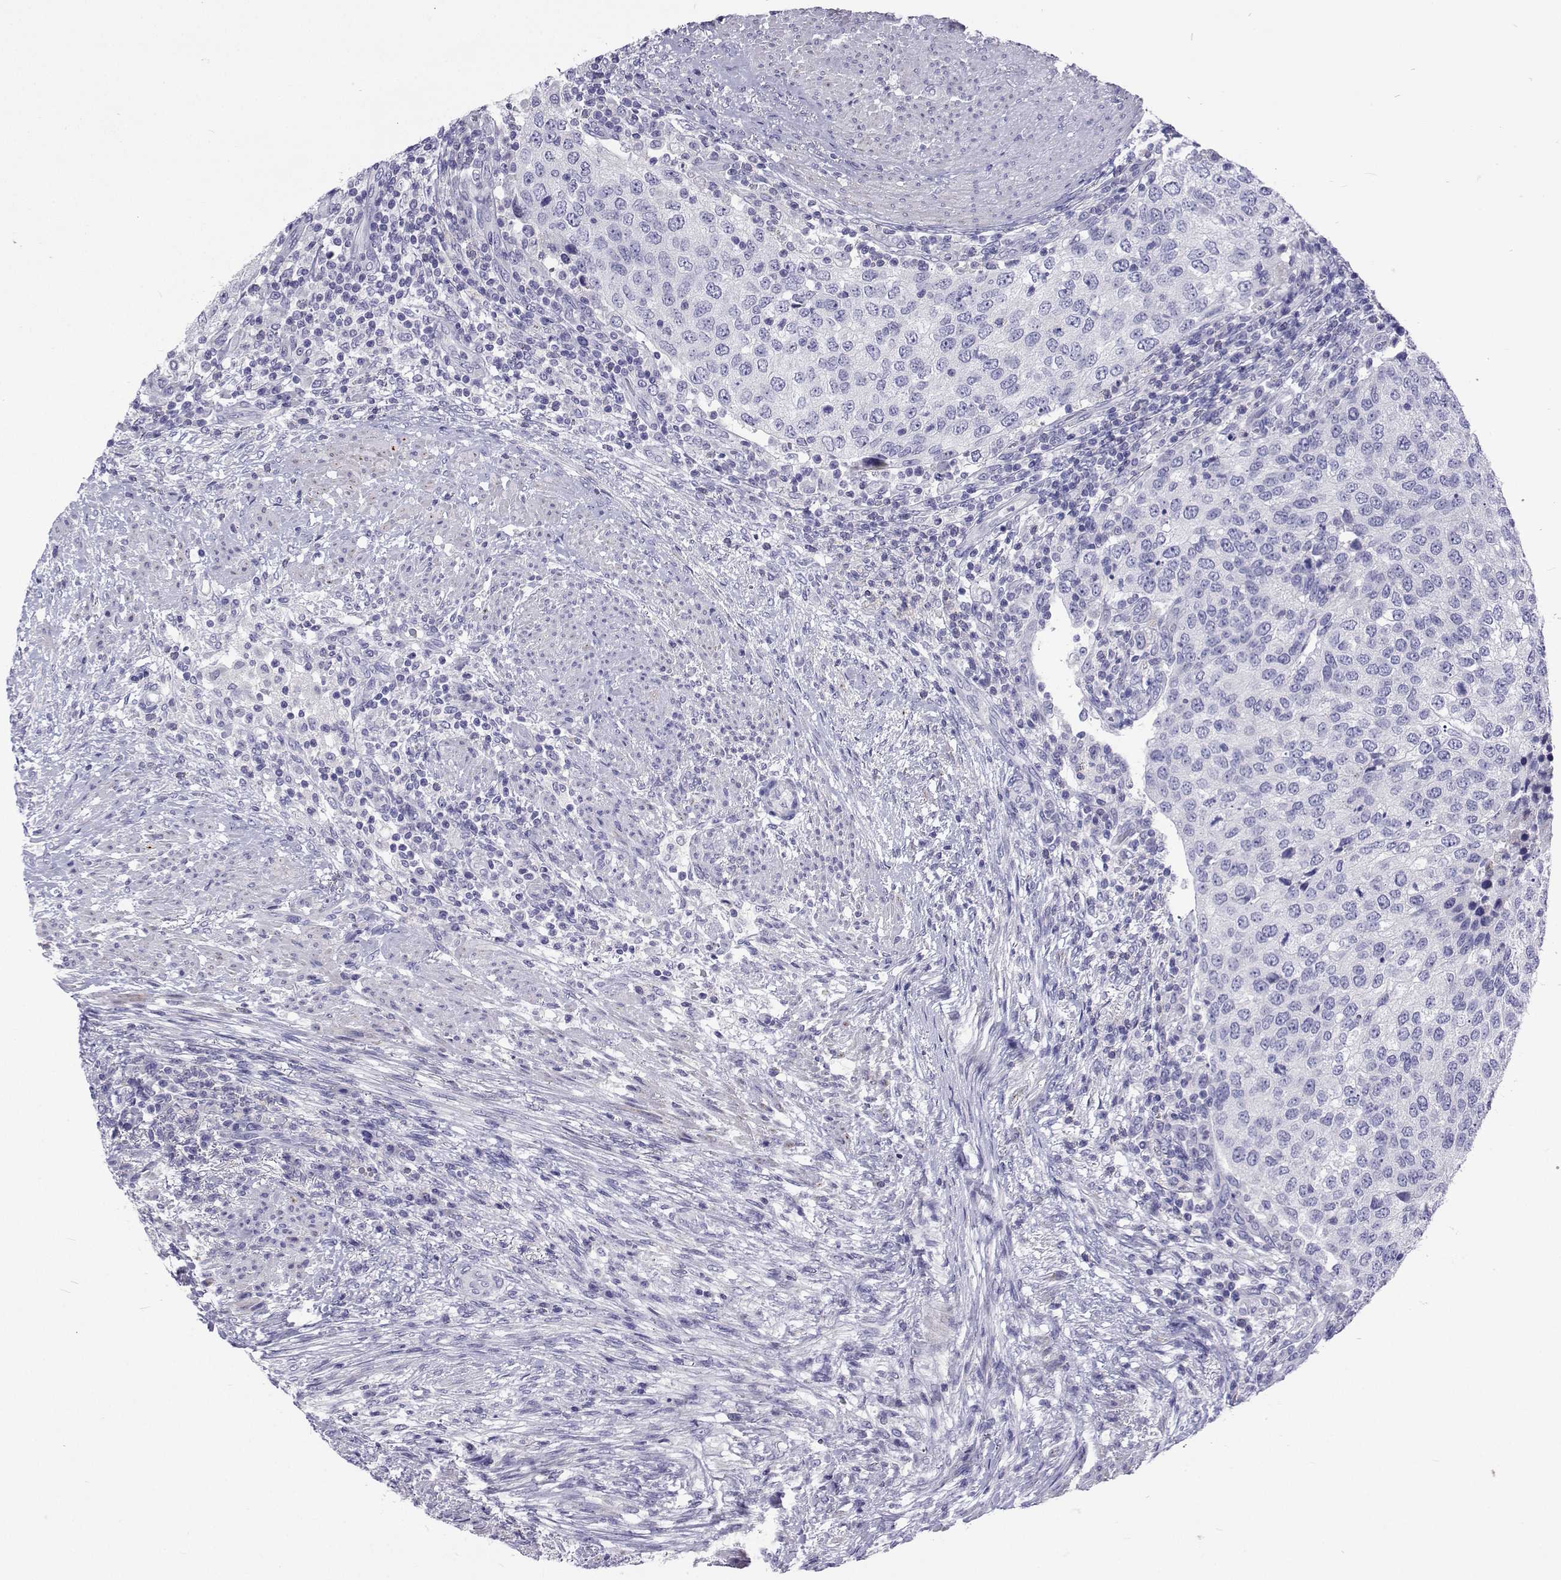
{"staining": {"intensity": "negative", "quantity": "none", "location": "none"}, "tissue": "urothelial cancer", "cell_type": "Tumor cells", "image_type": "cancer", "snomed": [{"axis": "morphology", "description": "Urothelial carcinoma, High grade"}, {"axis": "topography", "description": "Urinary bladder"}], "caption": "Immunohistochemistry photomicrograph of urothelial cancer stained for a protein (brown), which demonstrates no expression in tumor cells.", "gene": "UMODL1", "patient": {"sex": "female", "age": 78}}